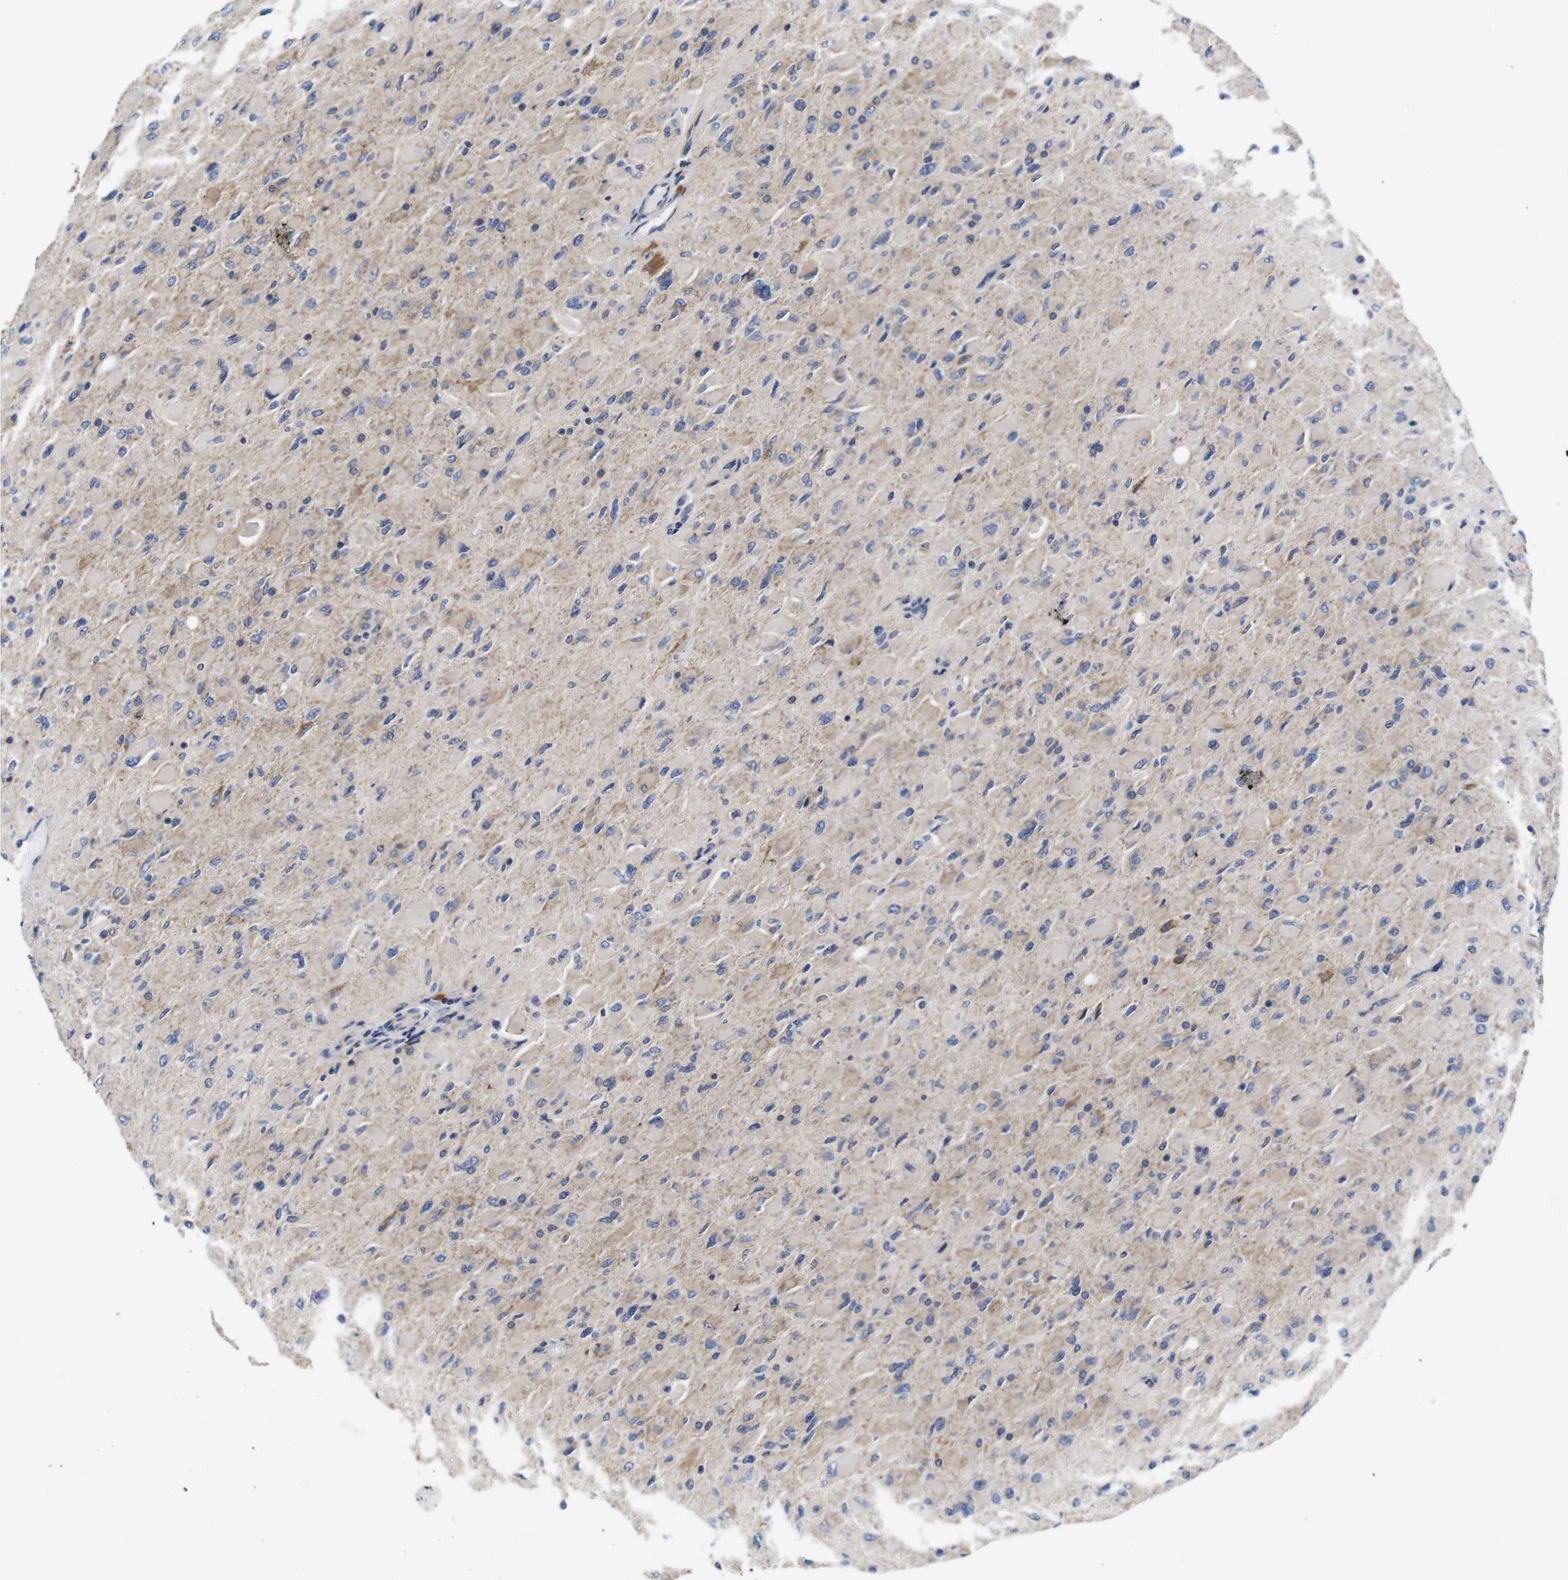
{"staining": {"intensity": "weak", "quantity": ">75%", "location": "cytoplasmic/membranous"}, "tissue": "glioma", "cell_type": "Tumor cells", "image_type": "cancer", "snomed": [{"axis": "morphology", "description": "Glioma, malignant, High grade"}, {"axis": "topography", "description": "Cerebral cortex"}], "caption": "Immunohistochemistry (IHC) (DAB) staining of human malignant glioma (high-grade) exhibits weak cytoplasmic/membranous protein expression in approximately >75% of tumor cells. (DAB IHC with brightfield microscopy, high magnification).", "gene": "MARCHF7", "patient": {"sex": "female", "age": 36}}